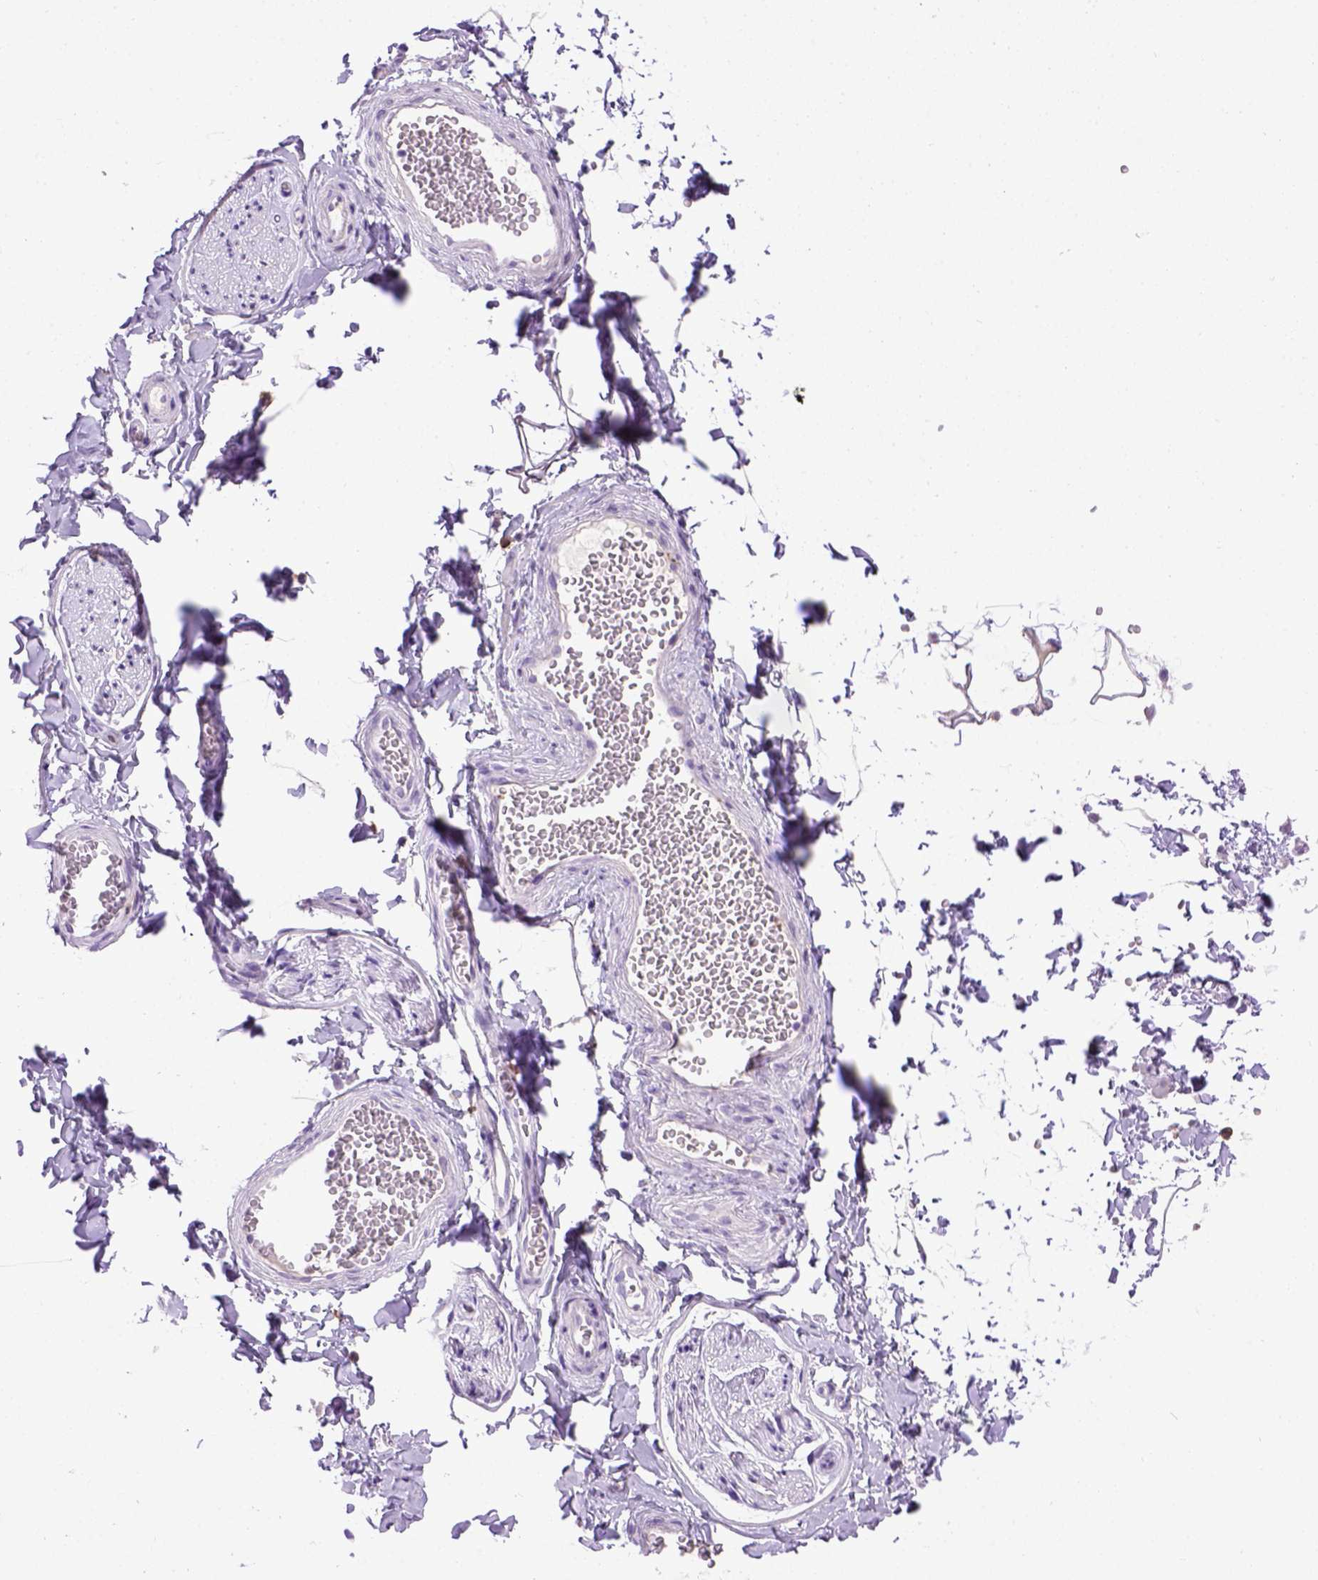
{"staining": {"intensity": "negative", "quantity": "none", "location": "none"}, "tissue": "adipose tissue", "cell_type": "Adipocytes", "image_type": "normal", "snomed": [{"axis": "morphology", "description": "Normal tissue, NOS"}, {"axis": "topography", "description": "Smooth muscle"}, {"axis": "topography", "description": "Peripheral nerve tissue"}], "caption": "IHC image of normal adipose tissue: human adipose tissue stained with DAB (3,3'-diaminobenzidine) shows no significant protein staining in adipocytes. (Stains: DAB immunohistochemistry with hematoxylin counter stain, Microscopy: brightfield microscopy at high magnification).", "gene": "ITGAX", "patient": {"sex": "male", "age": 22}}